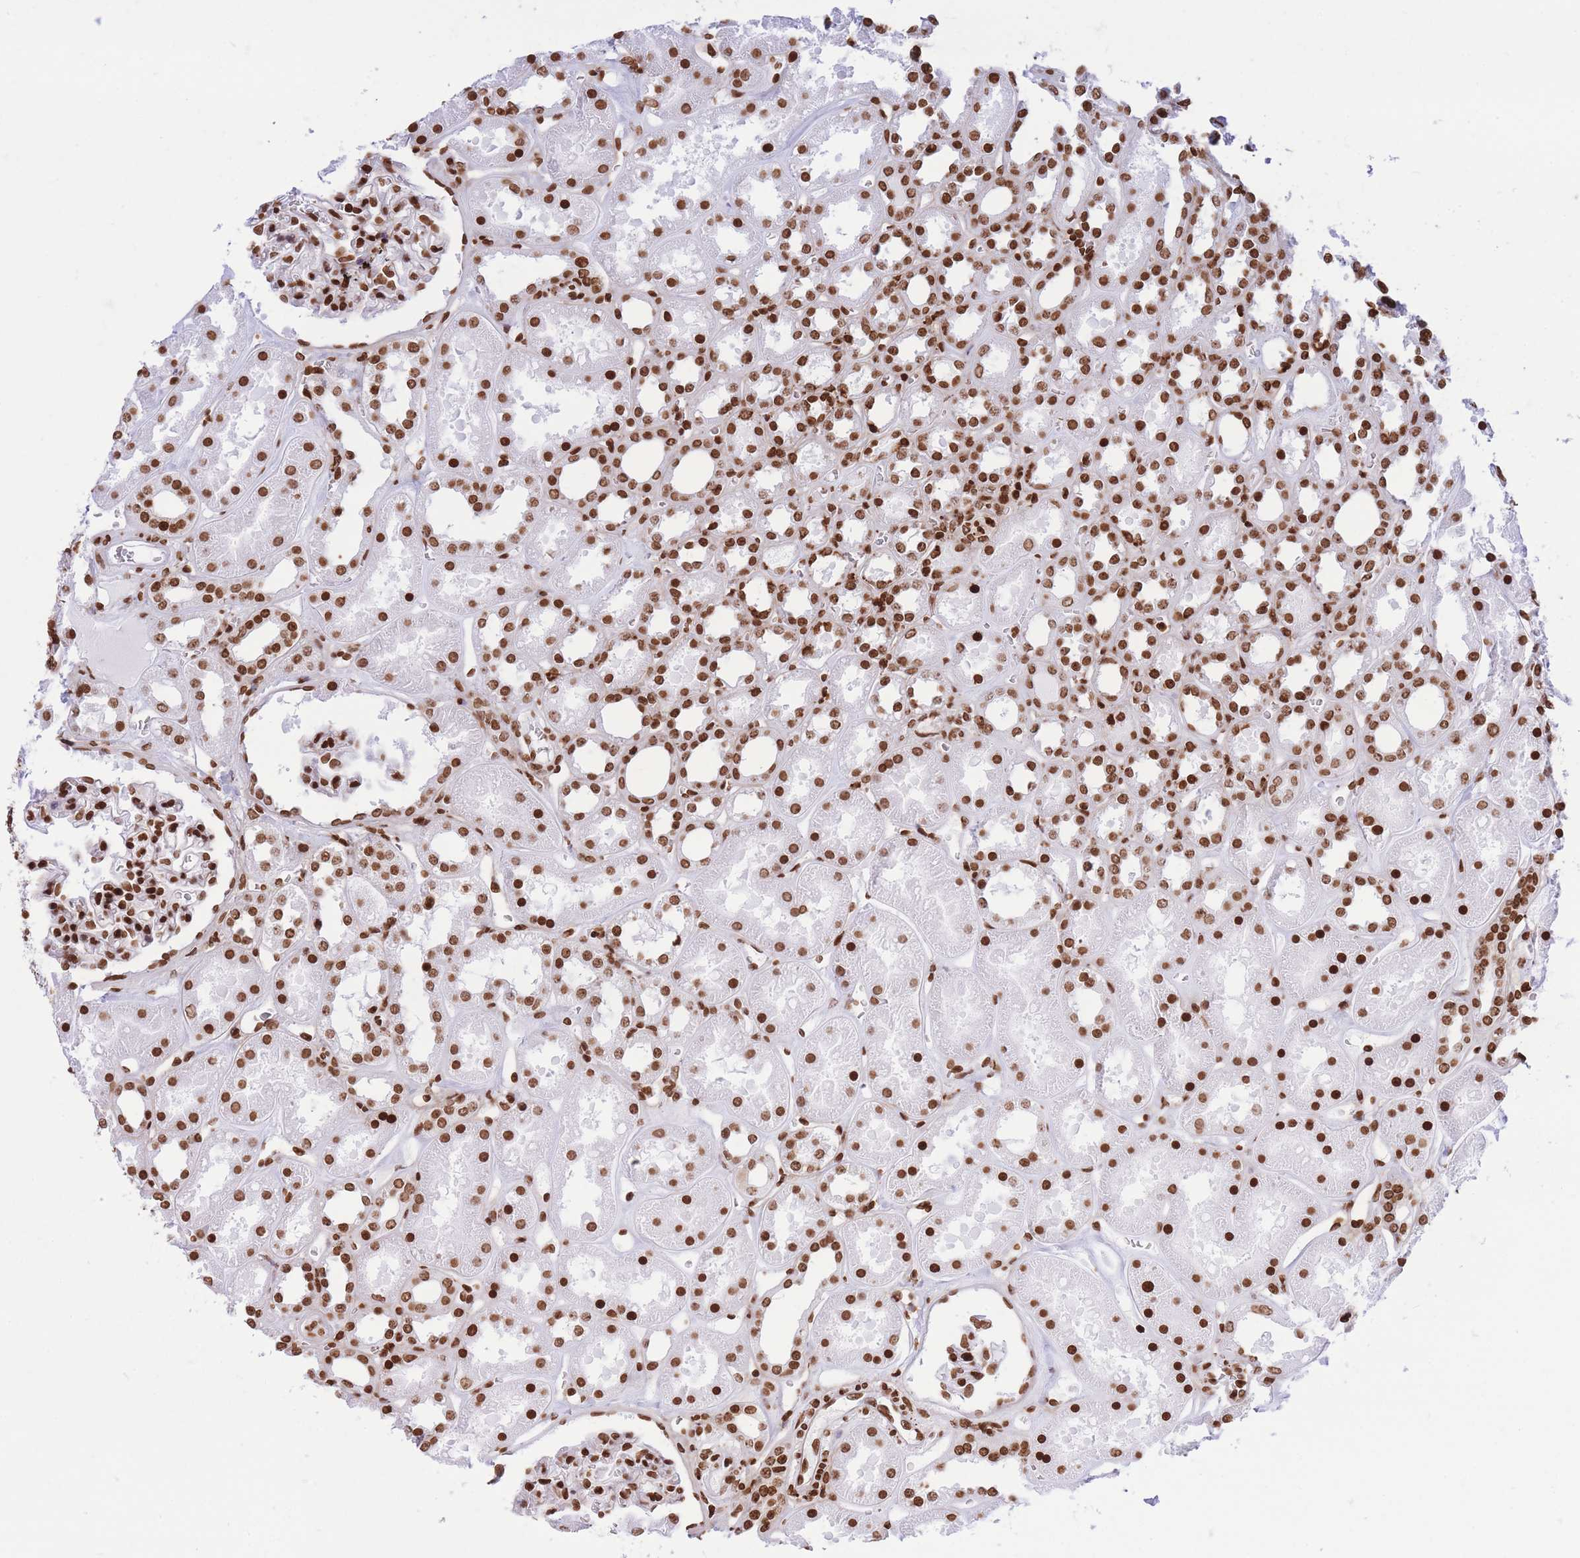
{"staining": {"intensity": "strong", "quantity": ">75%", "location": "nuclear"}, "tissue": "kidney", "cell_type": "Cells in glomeruli", "image_type": "normal", "snomed": [{"axis": "morphology", "description": "Normal tissue, NOS"}, {"axis": "topography", "description": "Kidney"}], "caption": "Cells in glomeruli exhibit high levels of strong nuclear expression in approximately >75% of cells in unremarkable human kidney.", "gene": "H2BC10", "patient": {"sex": "female", "age": 41}}